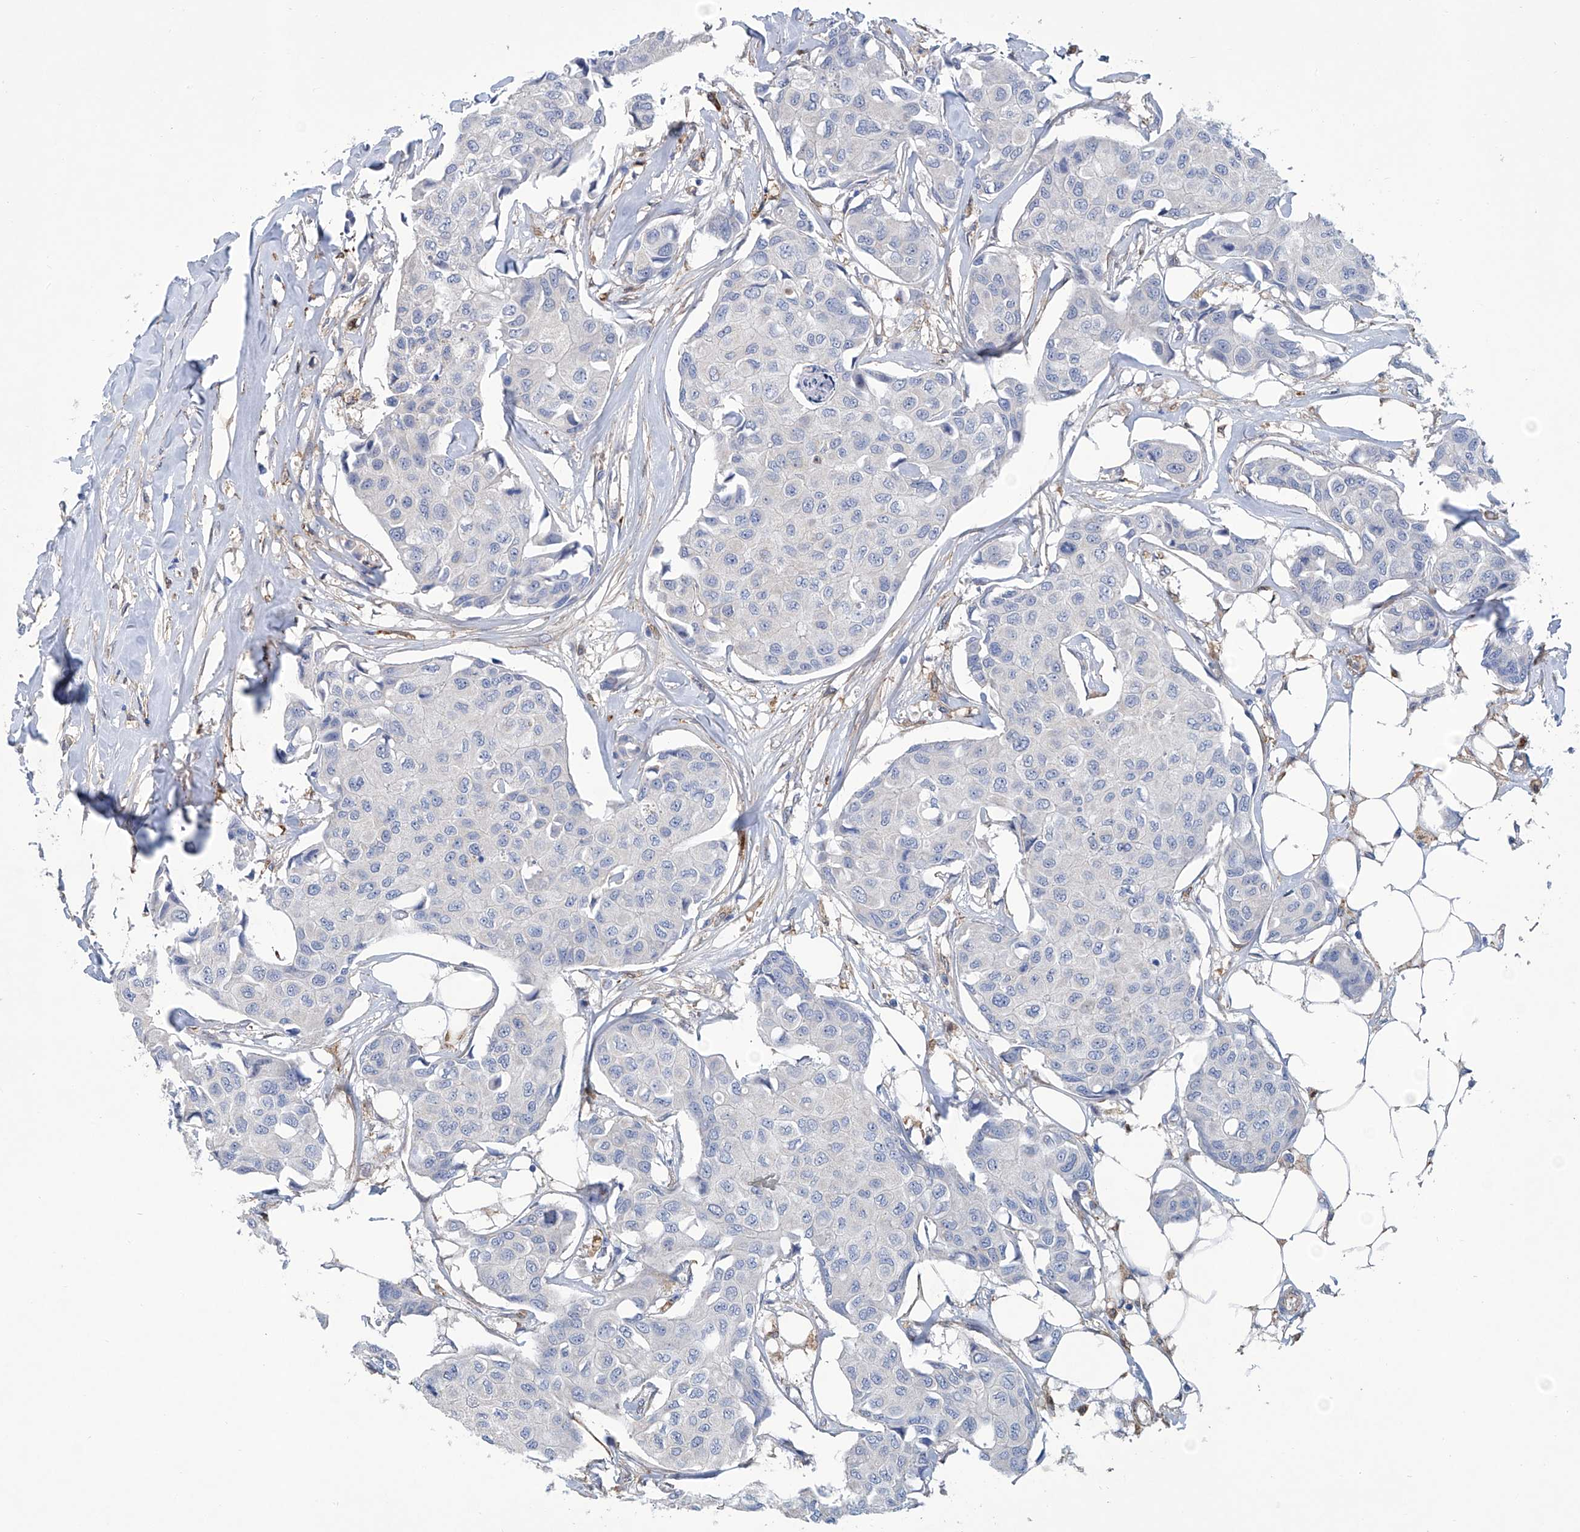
{"staining": {"intensity": "negative", "quantity": "none", "location": "none"}, "tissue": "breast cancer", "cell_type": "Tumor cells", "image_type": "cancer", "snomed": [{"axis": "morphology", "description": "Duct carcinoma"}, {"axis": "topography", "description": "Breast"}], "caption": "Immunohistochemistry (IHC) of breast invasive ductal carcinoma demonstrates no staining in tumor cells.", "gene": "TNN", "patient": {"sex": "female", "age": 80}}